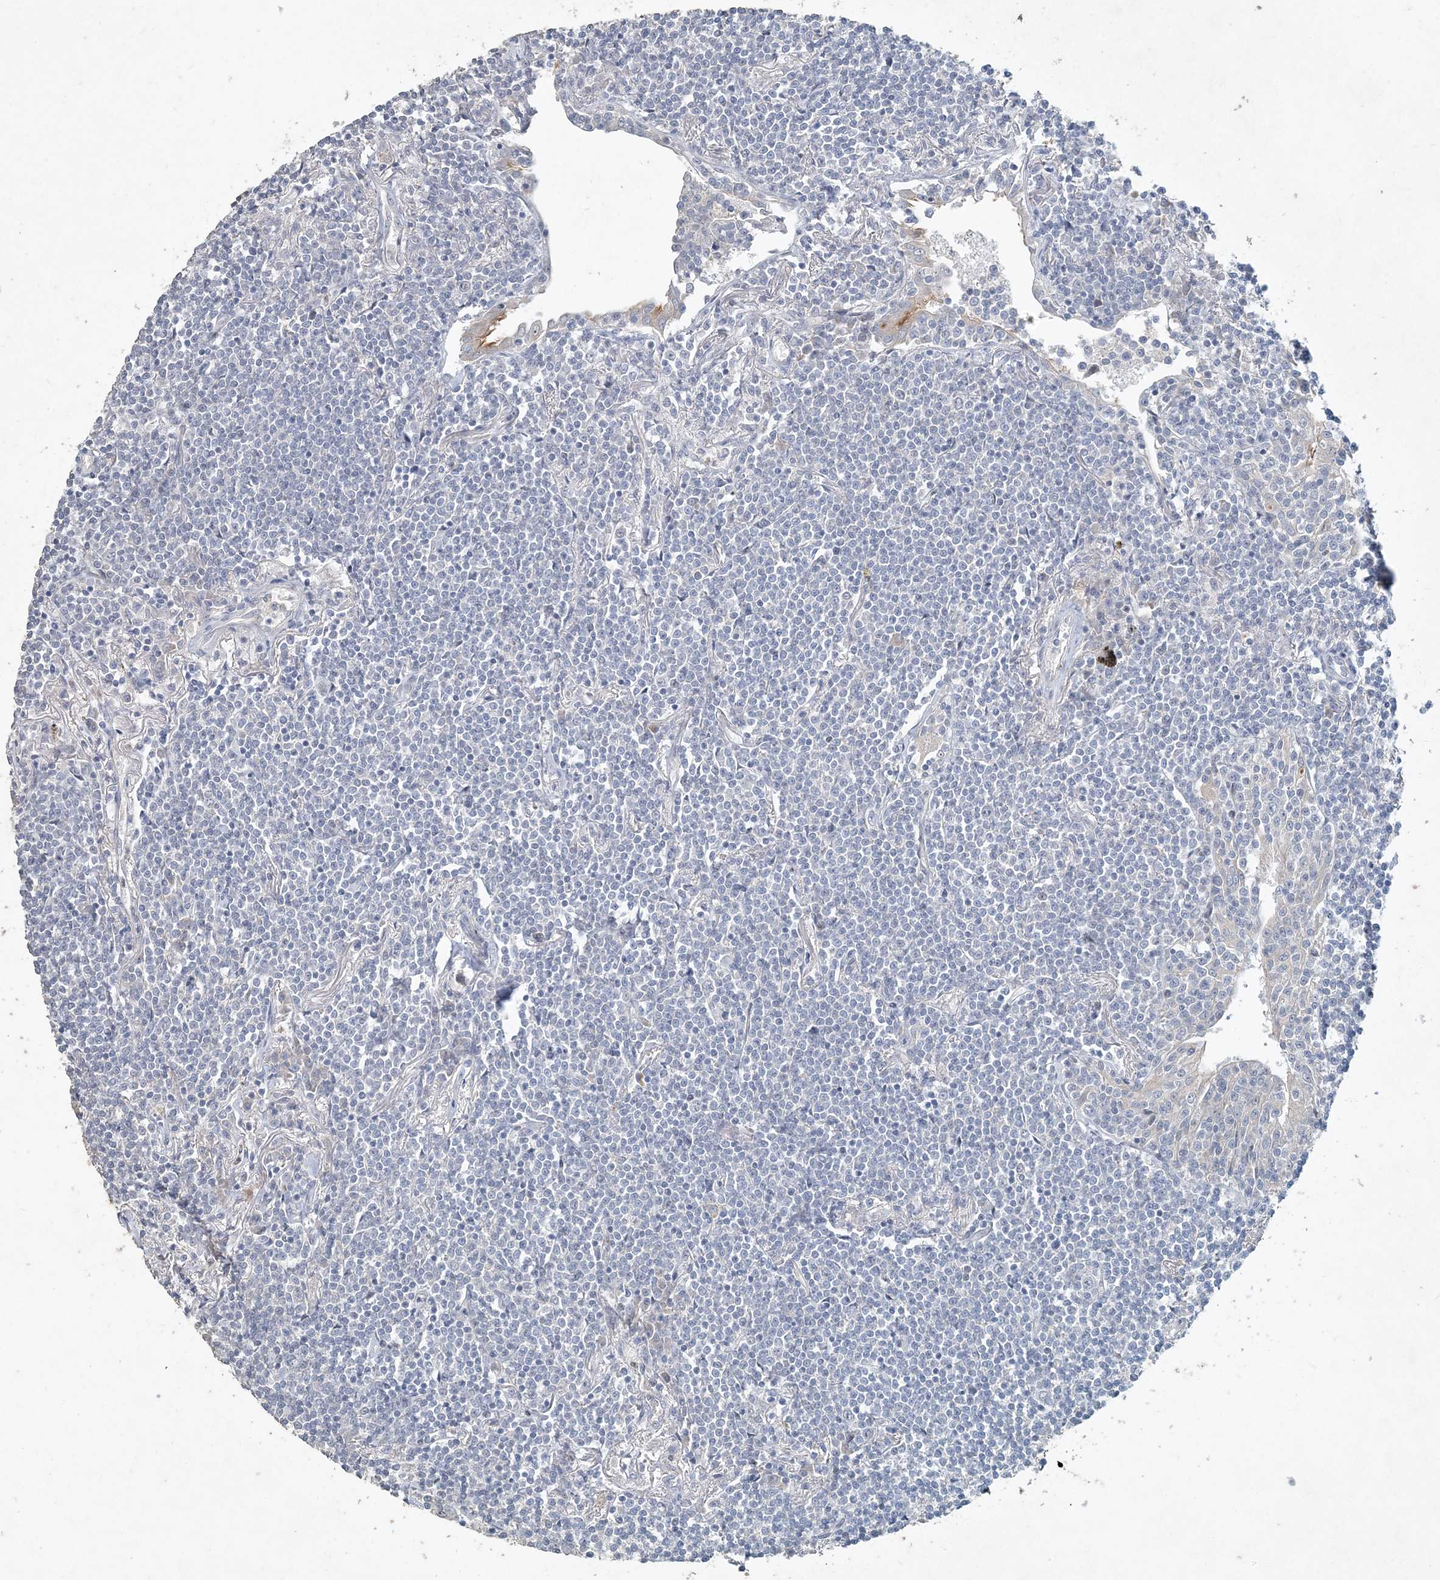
{"staining": {"intensity": "negative", "quantity": "none", "location": "none"}, "tissue": "lymphoma", "cell_type": "Tumor cells", "image_type": "cancer", "snomed": [{"axis": "morphology", "description": "Malignant lymphoma, non-Hodgkin's type, Low grade"}, {"axis": "topography", "description": "Lung"}], "caption": "Immunohistochemical staining of lymphoma displays no significant staining in tumor cells.", "gene": "DNAH5", "patient": {"sex": "female", "age": 71}}